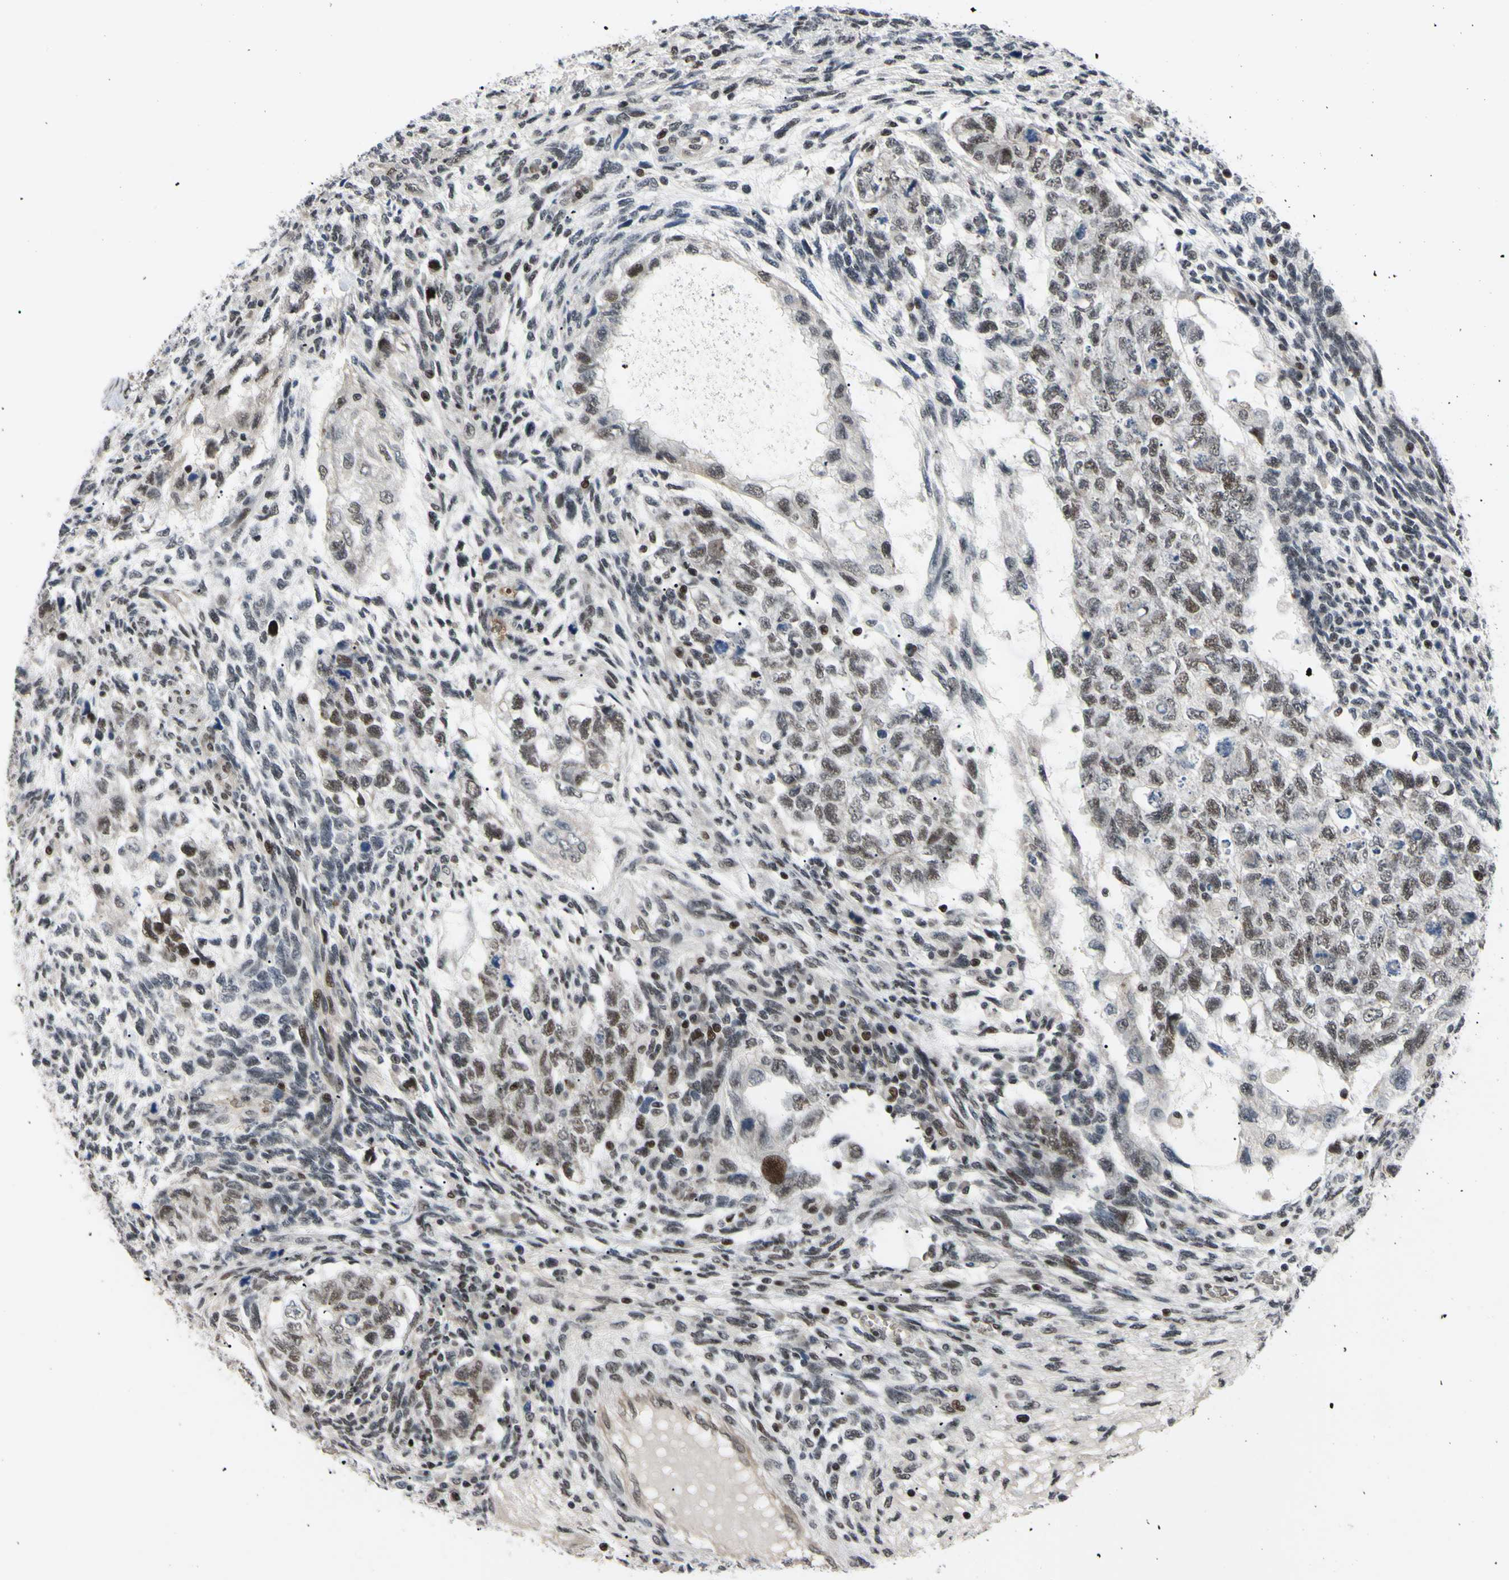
{"staining": {"intensity": "moderate", "quantity": ">75%", "location": "nuclear"}, "tissue": "testis cancer", "cell_type": "Tumor cells", "image_type": "cancer", "snomed": [{"axis": "morphology", "description": "Normal tissue, NOS"}, {"axis": "morphology", "description": "Carcinoma, Embryonal, NOS"}, {"axis": "topography", "description": "Testis"}], "caption": "Immunohistochemical staining of human testis cancer (embryonal carcinoma) demonstrates medium levels of moderate nuclear protein staining in approximately >75% of tumor cells.", "gene": "THAP12", "patient": {"sex": "male", "age": 36}}